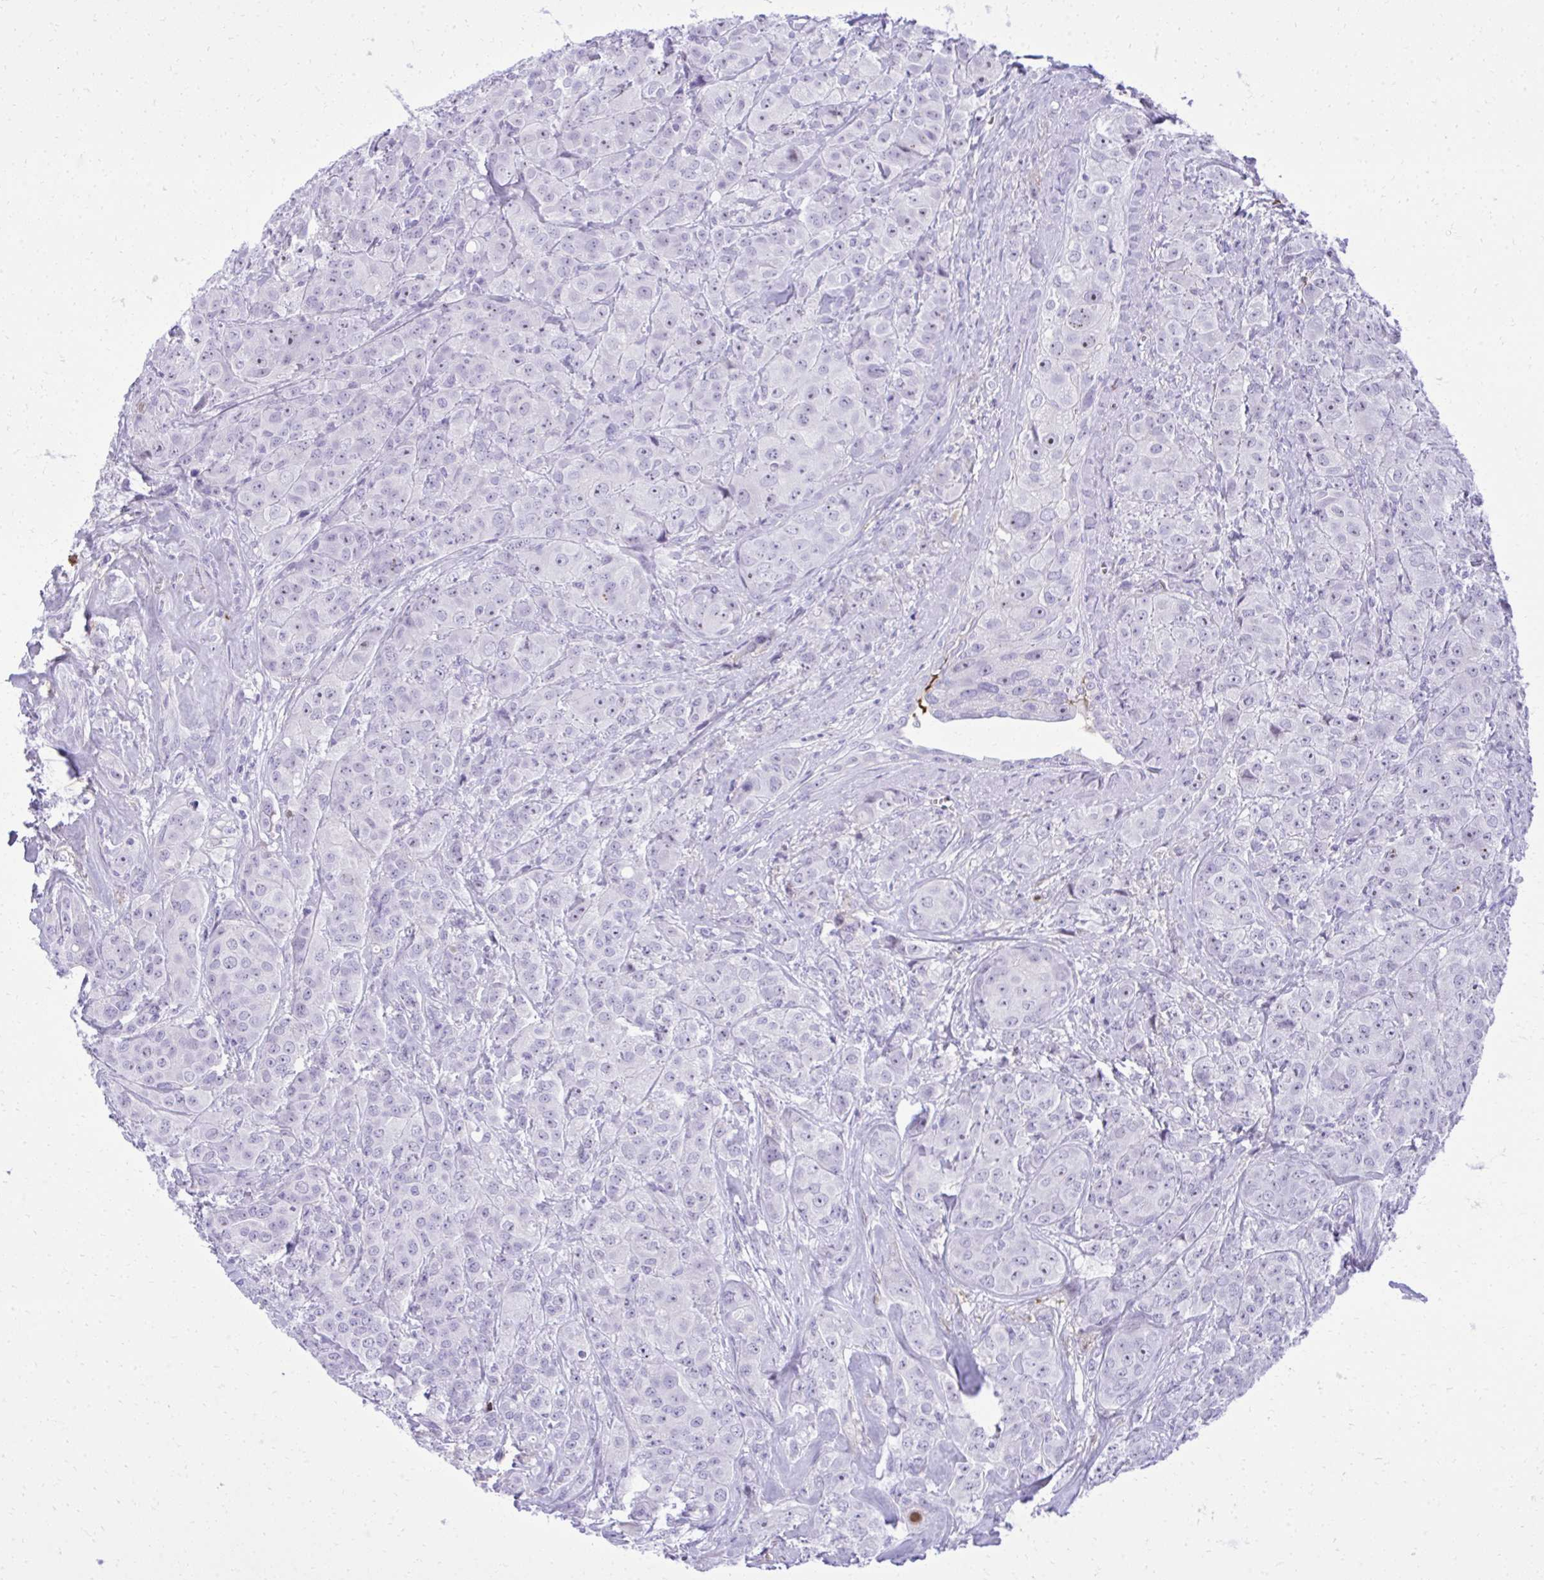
{"staining": {"intensity": "negative", "quantity": "none", "location": "none"}, "tissue": "breast cancer", "cell_type": "Tumor cells", "image_type": "cancer", "snomed": [{"axis": "morphology", "description": "Normal tissue, NOS"}, {"axis": "morphology", "description": "Duct carcinoma"}, {"axis": "topography", "description": "Breast"}], "caption": "Breast cancer stained for a protein using immunohistochemistry reveals no staining tumor cells.", "gene": "PITPNM3", "patient": {"sex": "female", "age": 43}}